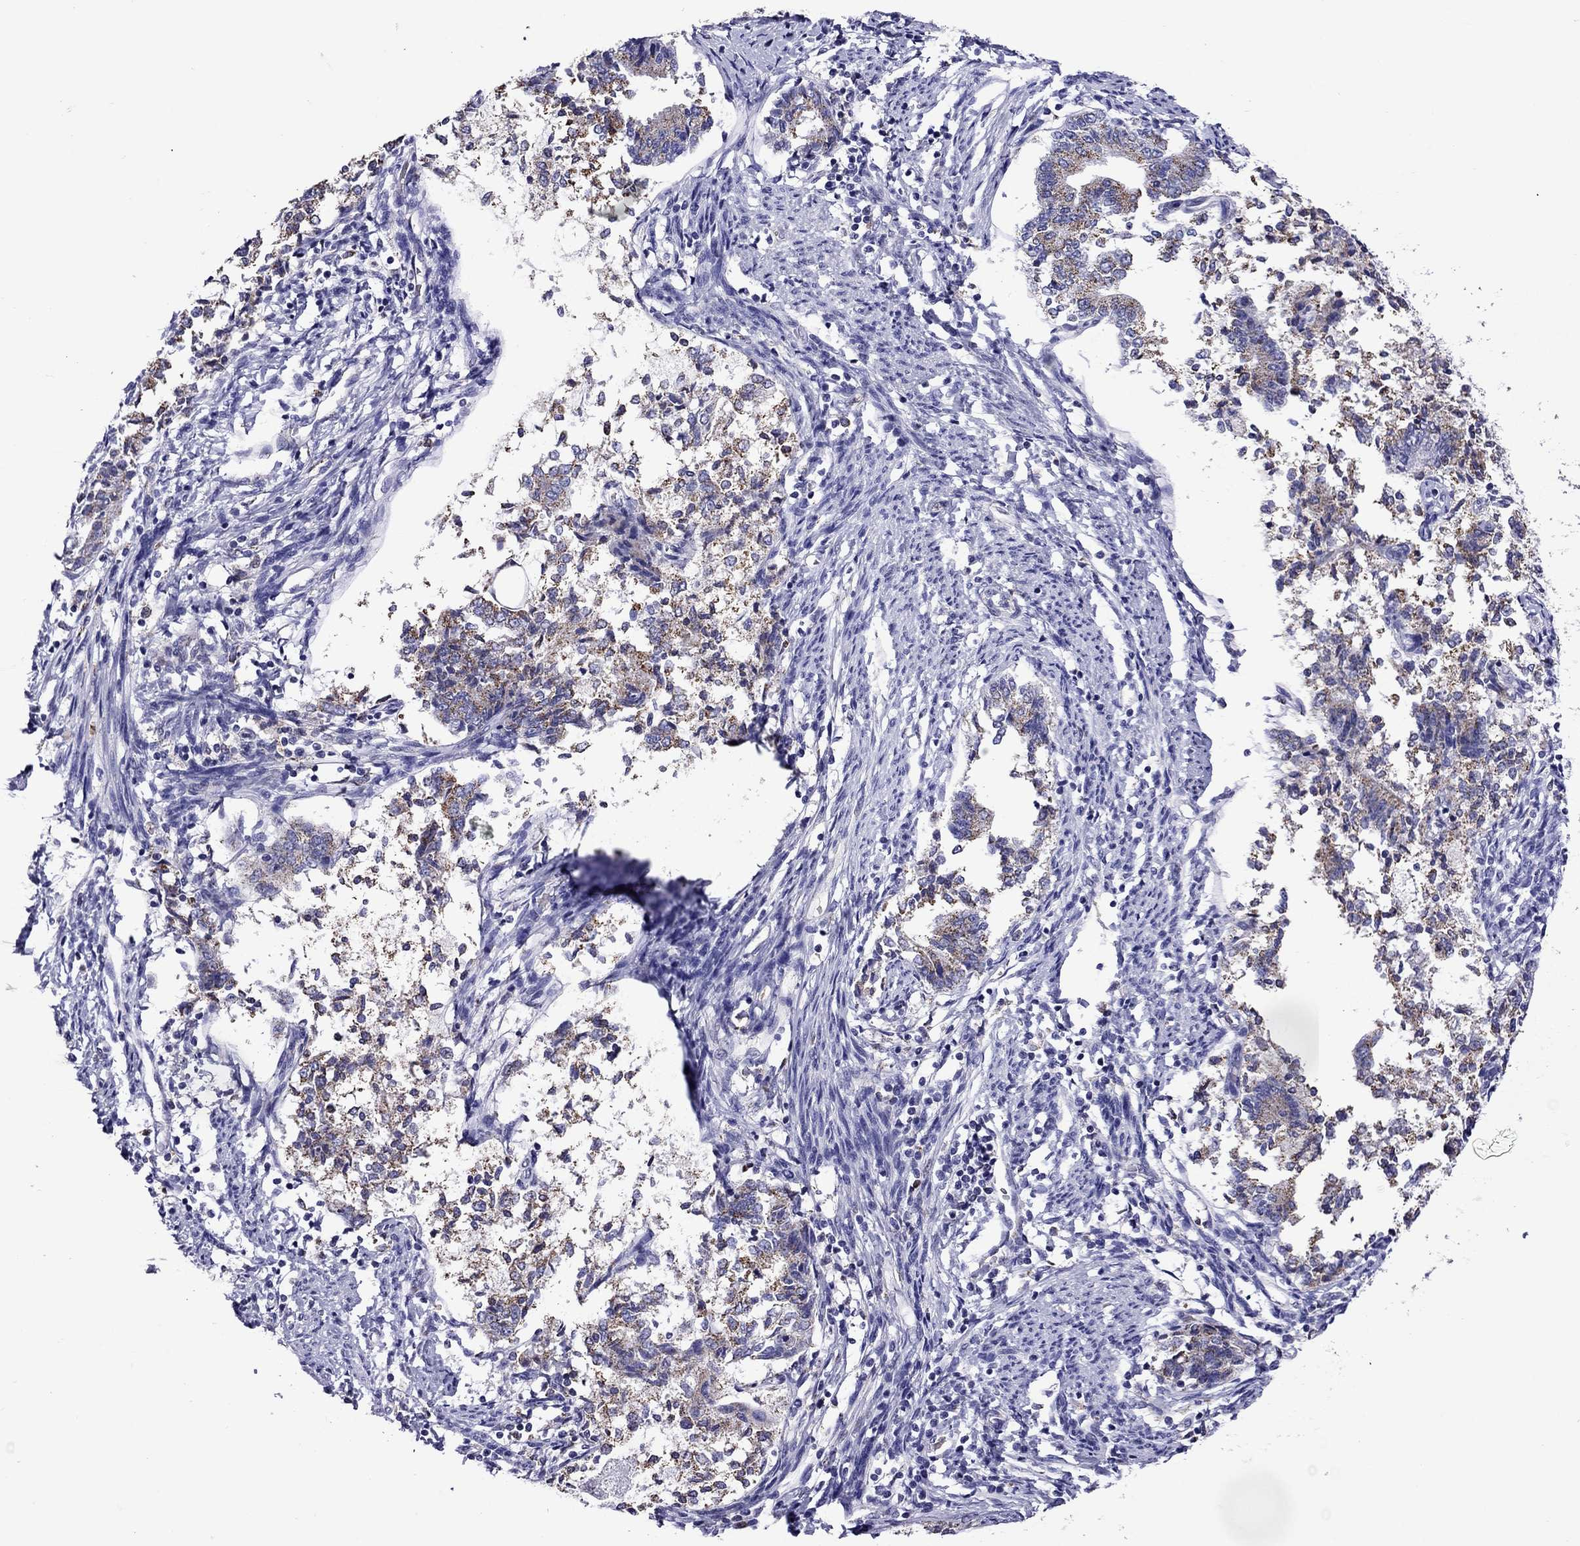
{"staining": {"intensity": "moderate", "quantity": "<25%", "location": "cytoplasmic/membranous"}, "tissue": "endometrial cancer", "cell_type": "Tumor cells", "image_type": "cancer", "snomed": [{"axis": "morphology", "description": "Adenocarcinoma, NOS"}, {"axis": "topography", "description": "Endometrium"}], "caption": "This image displays endometrial adenocarcinoma stained with immunohistochemistry to label a protein in brown. The cytoplasmic/membranous of tumor cells show moderate positivity for the protein. Nuclei are counter-stained blue.", "gene": "SCG2", "patient": {"sex": "female", "age": 65}}